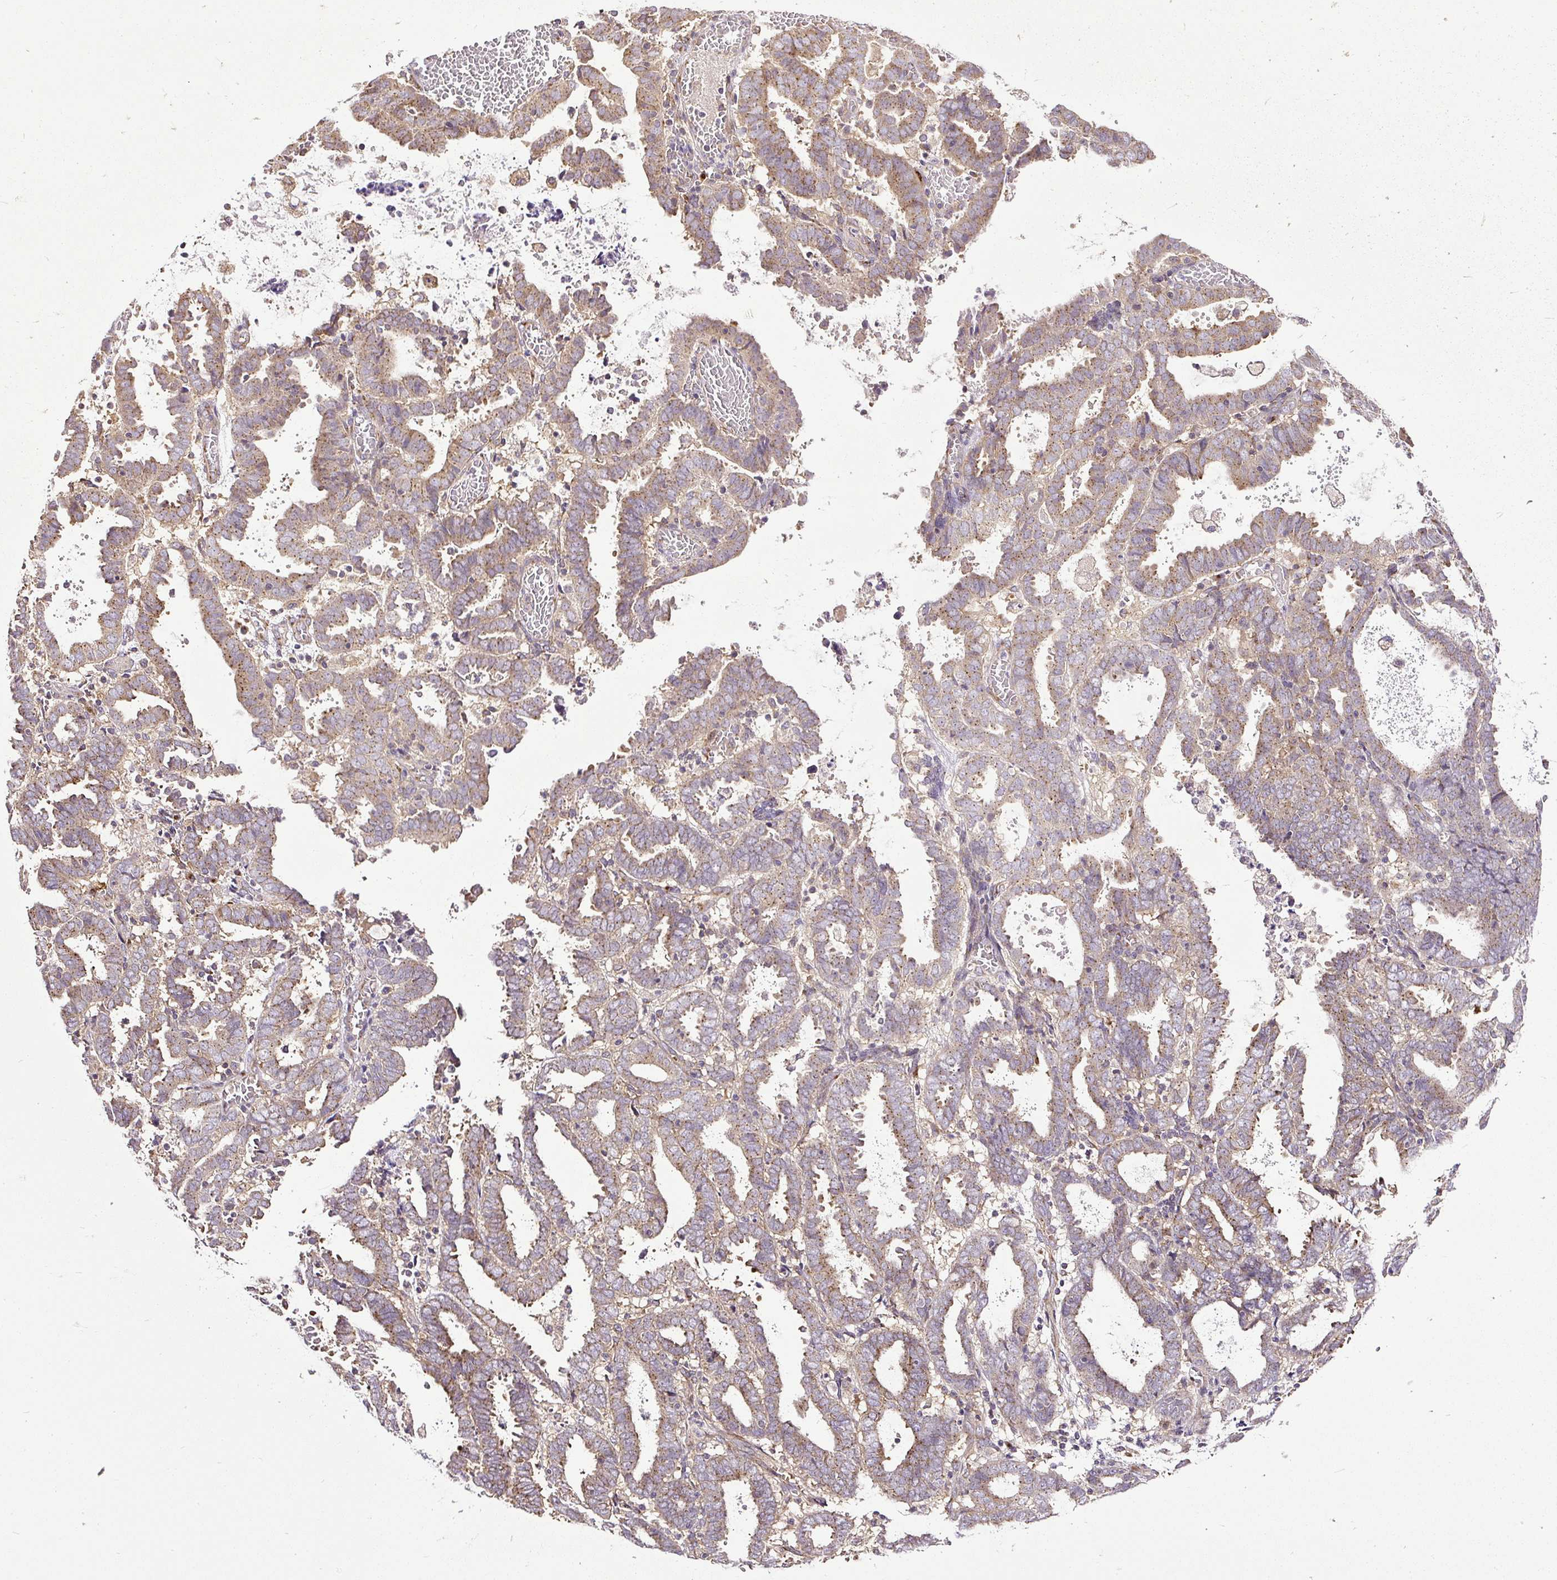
{"staining": {"intensity": "moderate", "quantity": ">75%", "location": "cytoplasmic/membranous"}, "tissue": "endometrial cancer", "cell_type": "Tumor cells", "image_type": "cancer", "snomed": [{"axis": "morphology", "description": "Adenocarcinoma, NOS"}, {"axis": "topography", "description": "Uterus"}], "caption": "A brown stain highlights moderate cytoplasmic/membranous positivity of a protein in endometrial cancer (adenocarcinoma) tumor cells.", "gene": "SMC4", "patient": {"sex": "female", "age": 83}}